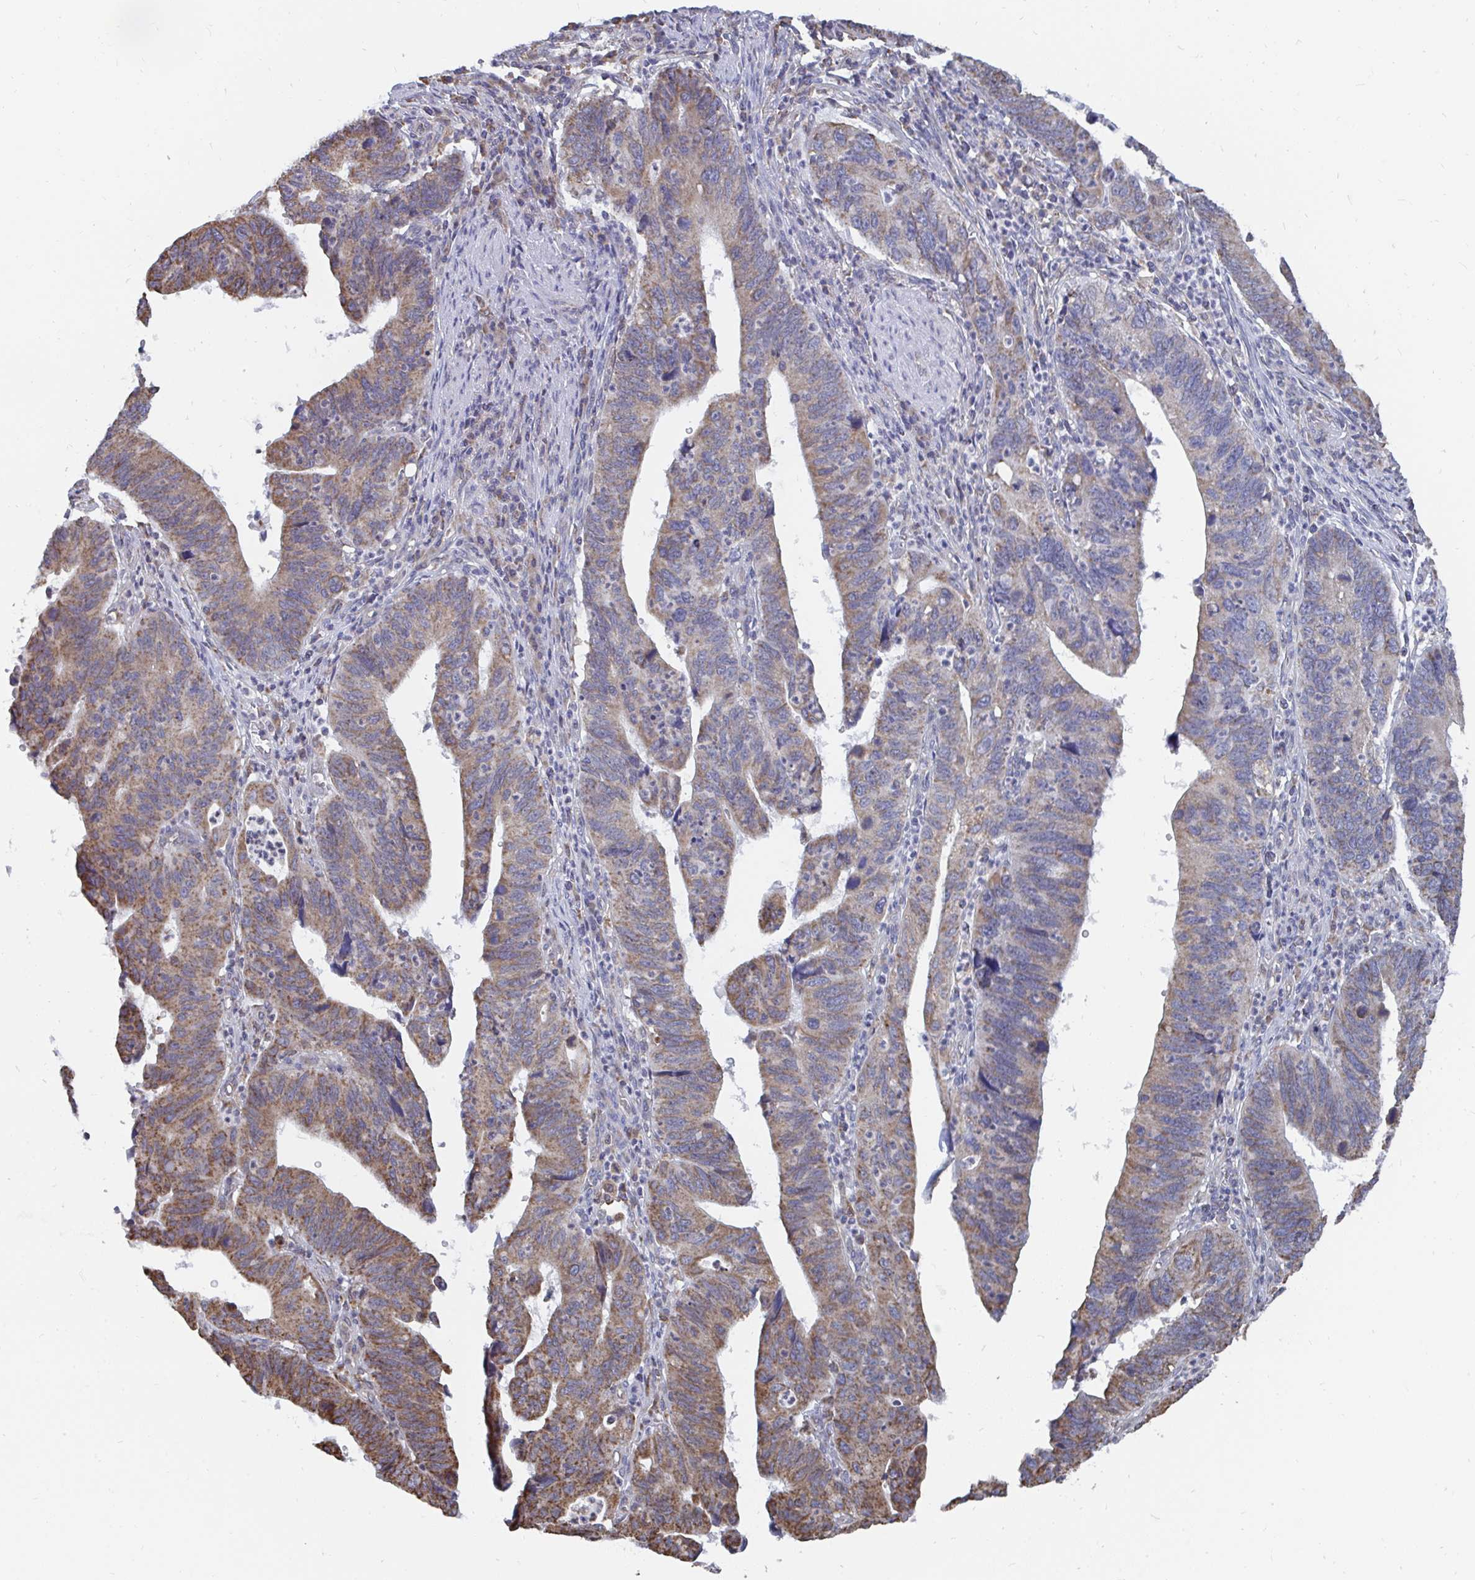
{"staining": {"intensity": "moderate", "quantity": ">75%", "location": "cytoplasmic/membranous"}, "tissue": "stomach cancer", "cell_type": "Tumor cells", "image_type": "cancer", "snomed": [{"axis": "morphology", "description": "Adenocarcinoma, NOS"}, {"axis": "topography", "description": "Stomach"}], "caption": "Immunohistochemical staining of adenocarcinoma (stomach) reveals moderate cytoplasmic/membranous protein positivity in approximately >75% of tumor cells.", "gene": "ELAVL1", "patient": {"sex": "male", "age": 59}}